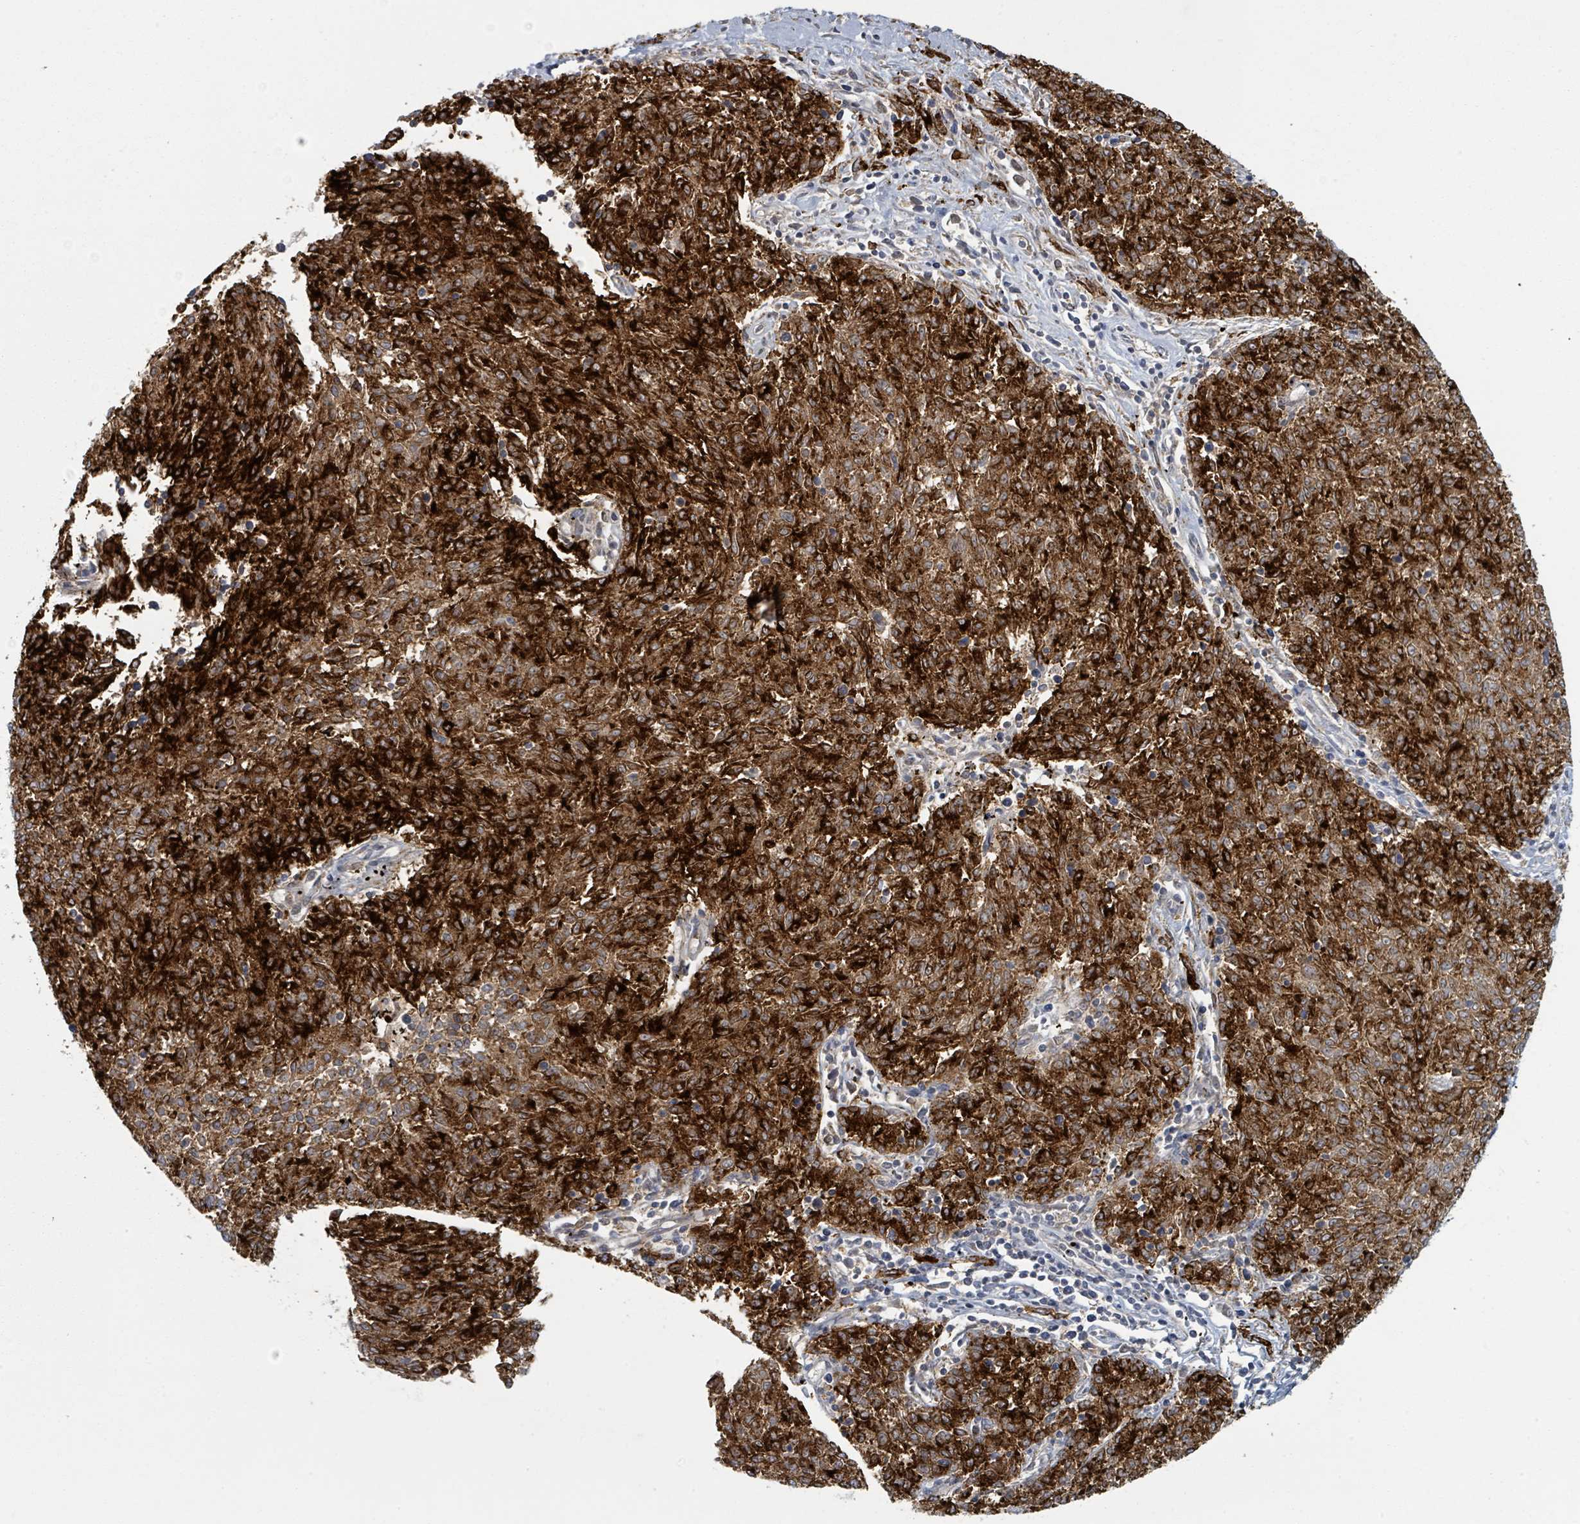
{"staining": {"intensity": "strong", "quantity": ">75%", "location": "cytoplasmic/membranous"}, "tissue": "melanoma", "cell_type": "Tumor cells", "image_type": "cancer", "snomed": [{"axis": "morphology", "description": "Malignant melanoma, NOS"}, {"axis": "topography", "description": "Skin"}], "caption": "This is a histology image of immunohistochemistry (IHC) staining of melanoma, which shows strong expression in the cytoplasmic/membranous of tumor cells.", "gene": "COL5A3", "patient": {"sex": "female", "age": 72}}